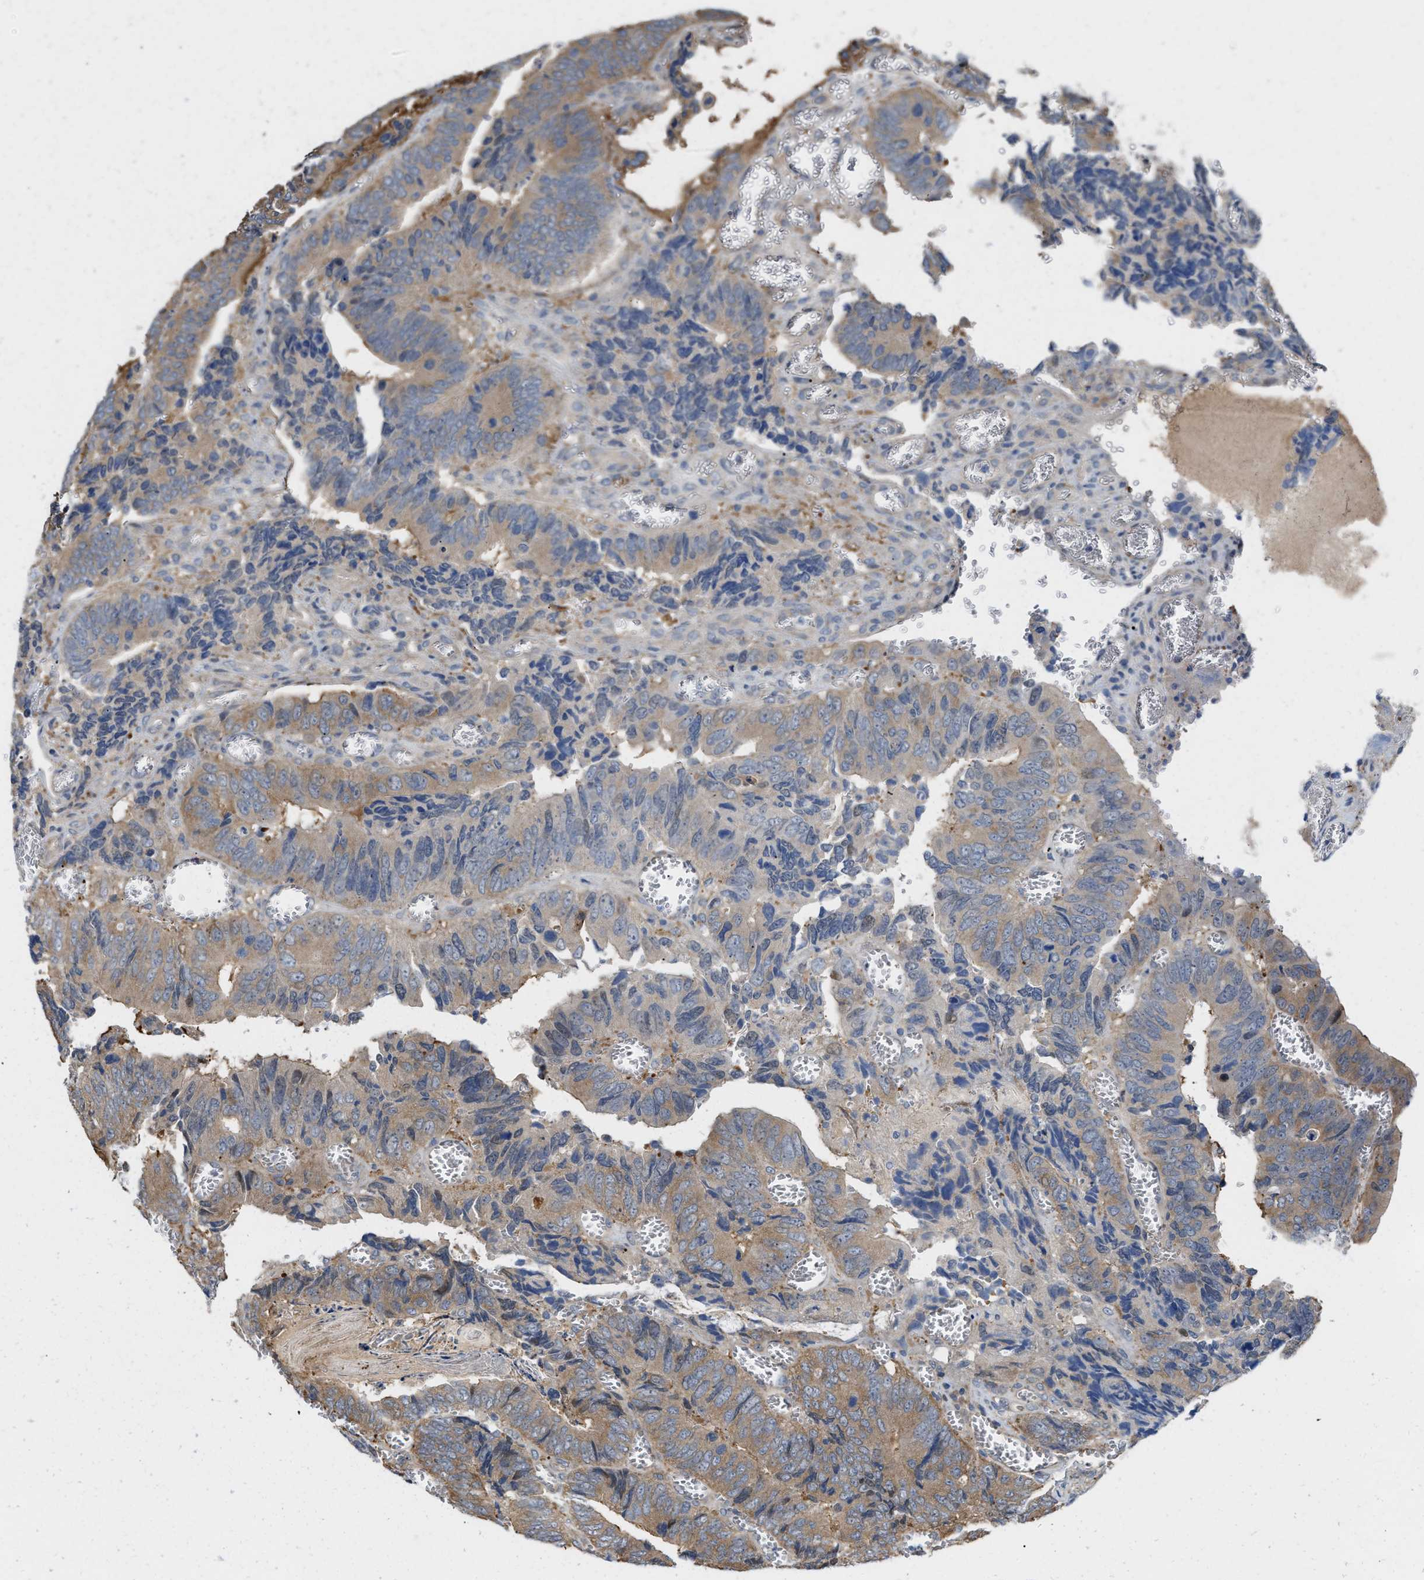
{"staining": {"intensity": "moderate", "quantity": ">75%", "location": "cytoplasmic/membranous"}, "tissue": "colorectal cancer", "cell_type": "Tumor cells", "image_type": "cancer", "snomed": [{"axis": "morphology", "description": "Adenocarcinoma, NOS"}, {"axis": "topography", "description": "Colon"}], "caption": "Immunohistochemical staining of colorectal cancer (adenocarcinoma) demonstrates medium levels of moderate cytoplasmic/membranous protein staining in approximately >75% of tumor cells. The staining was performed using DAB (3,3'-diaminobenzidine) to visualize the protein expression in brown, while the nuclei were stained in blue with hematoxylin (Magnification: 20x).", "gene": "CSNK1A1", "patient": {"sex": "male", "age": 72}}